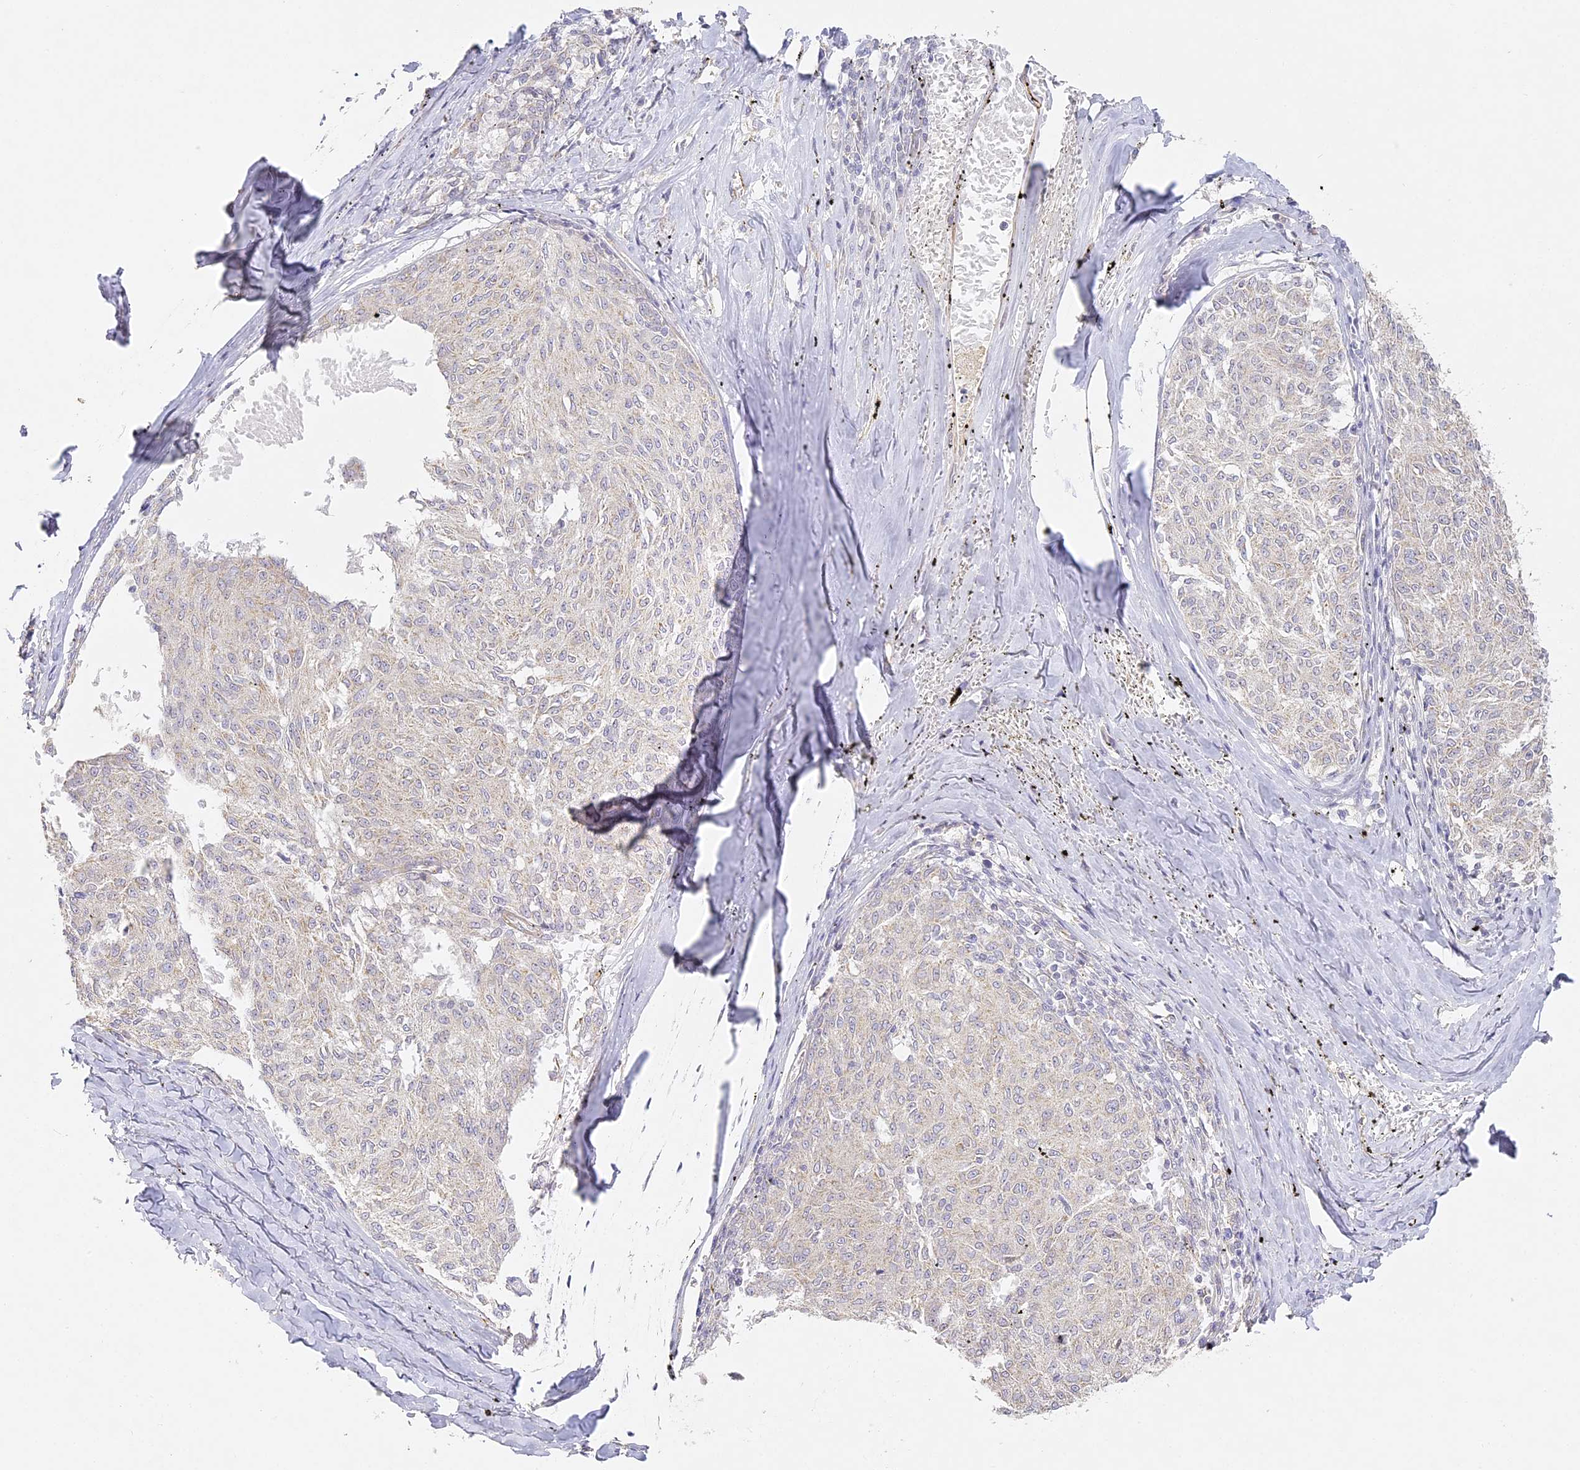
{"staining": {"intensity": "negative", "quantity": "none", "location": "none"}, "tissue": "melanoma", "cell_type": "Tumor cells", "image_type": "cancer", "snomed": [{"axis": "morphology", "description": "Malignant melanoma, NOS"}, {"axis": "topography", "description": "Skin"}], "caption": "Image shows no protein positivity in tumor cells of malignant melanoma tissue.", "gene": "MED28", "patient": {"sex": "female", "age": 72}}